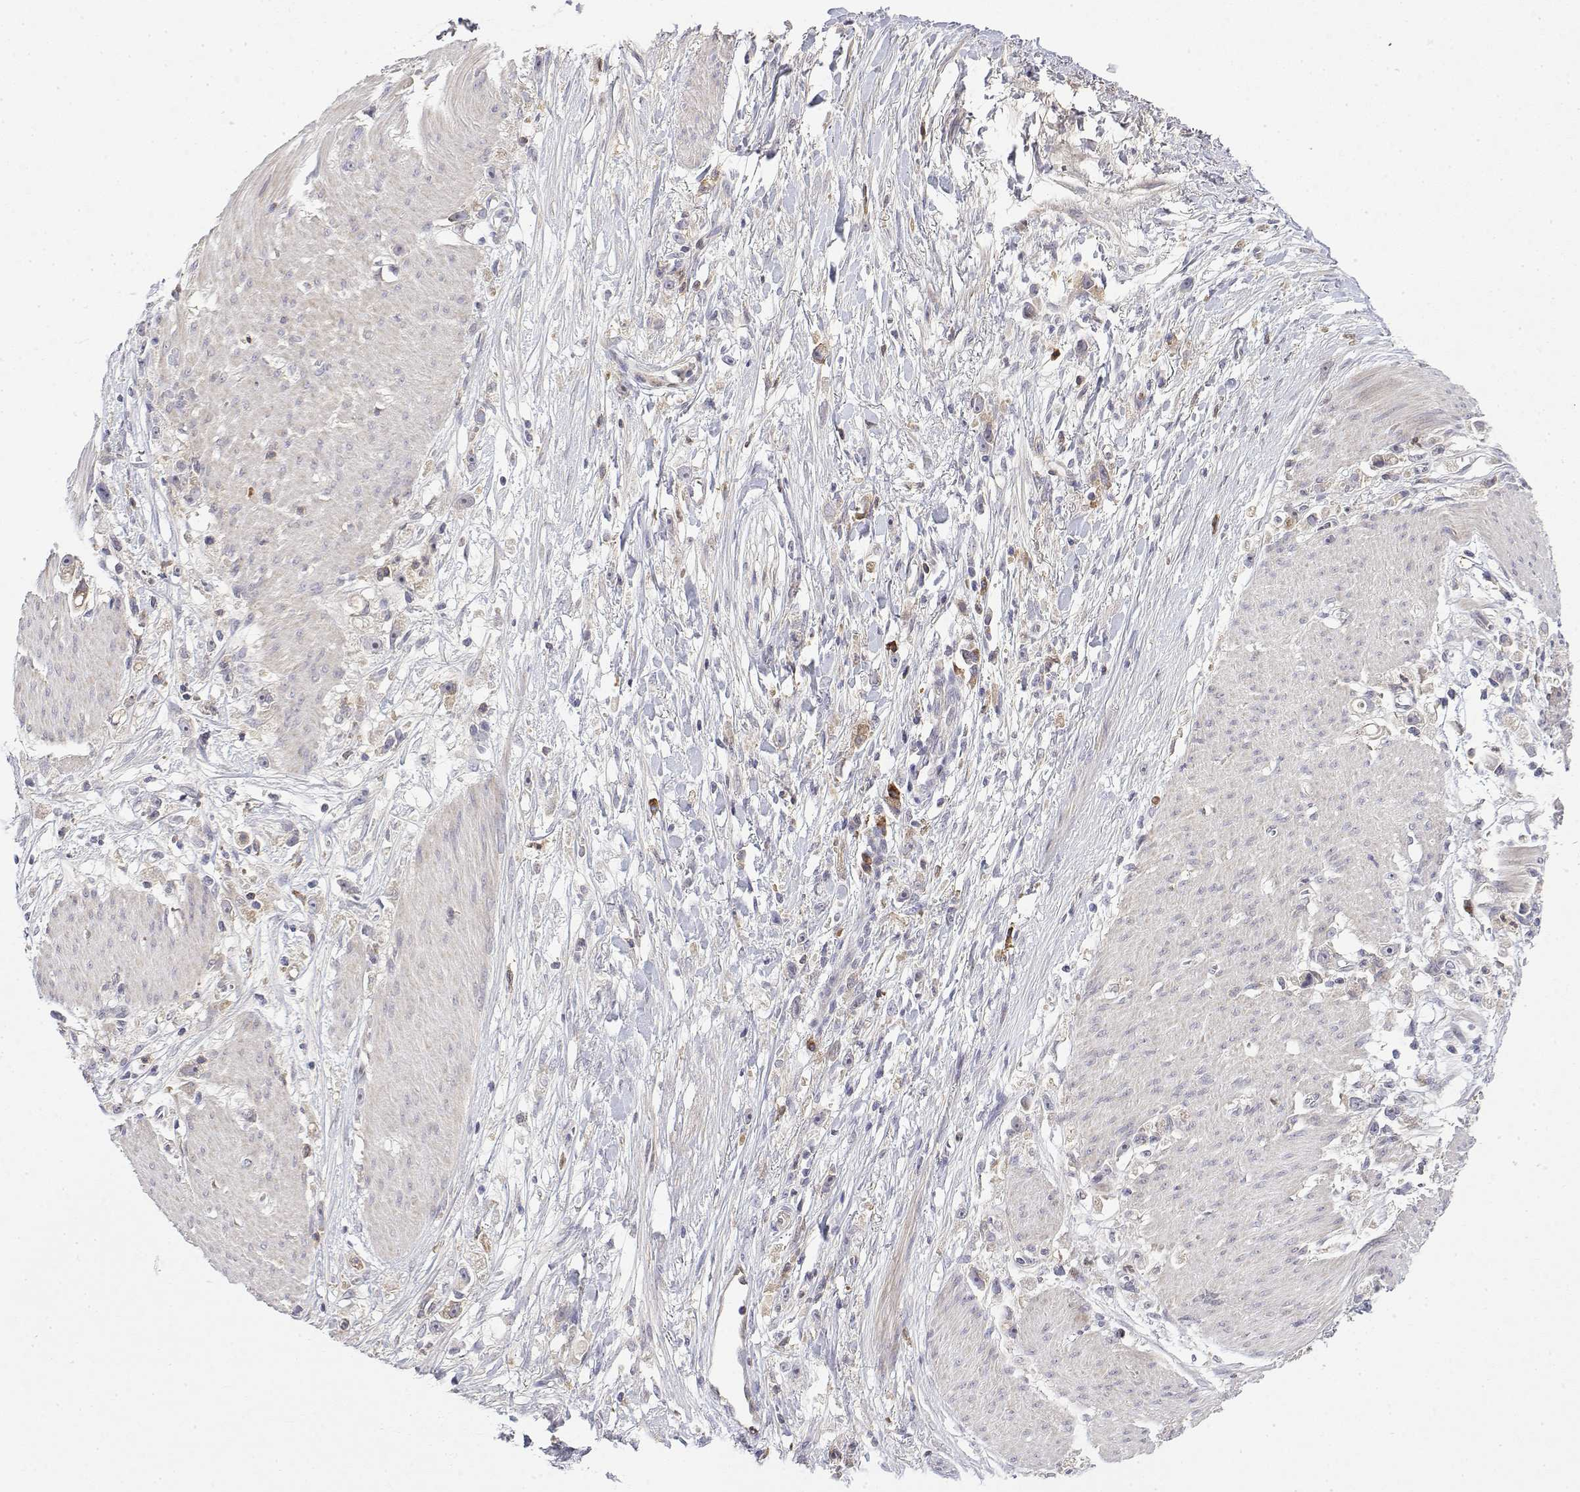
{"staining": {"intensity": "negative", "quantity": "none", "location": "none"}, "tissue": "stomach cancer", "cell_type": "Tumor cells", "image_type": "cancer", "snomed": [{"axis": "morphology", "description": "Adenocarcinoma, NOS"}, {"axis": "topography", "description": "Stomach"}], "caption": "This micrograph is of stomach adenocarcinoma stained with immunohistochemistry (IHC) to label a protein in brown with the nuclei are counter-stained blue. There is no expression in tumor cells.", "gene": "IGFBP4", "patient": {"sex": "female", "age": 59}}